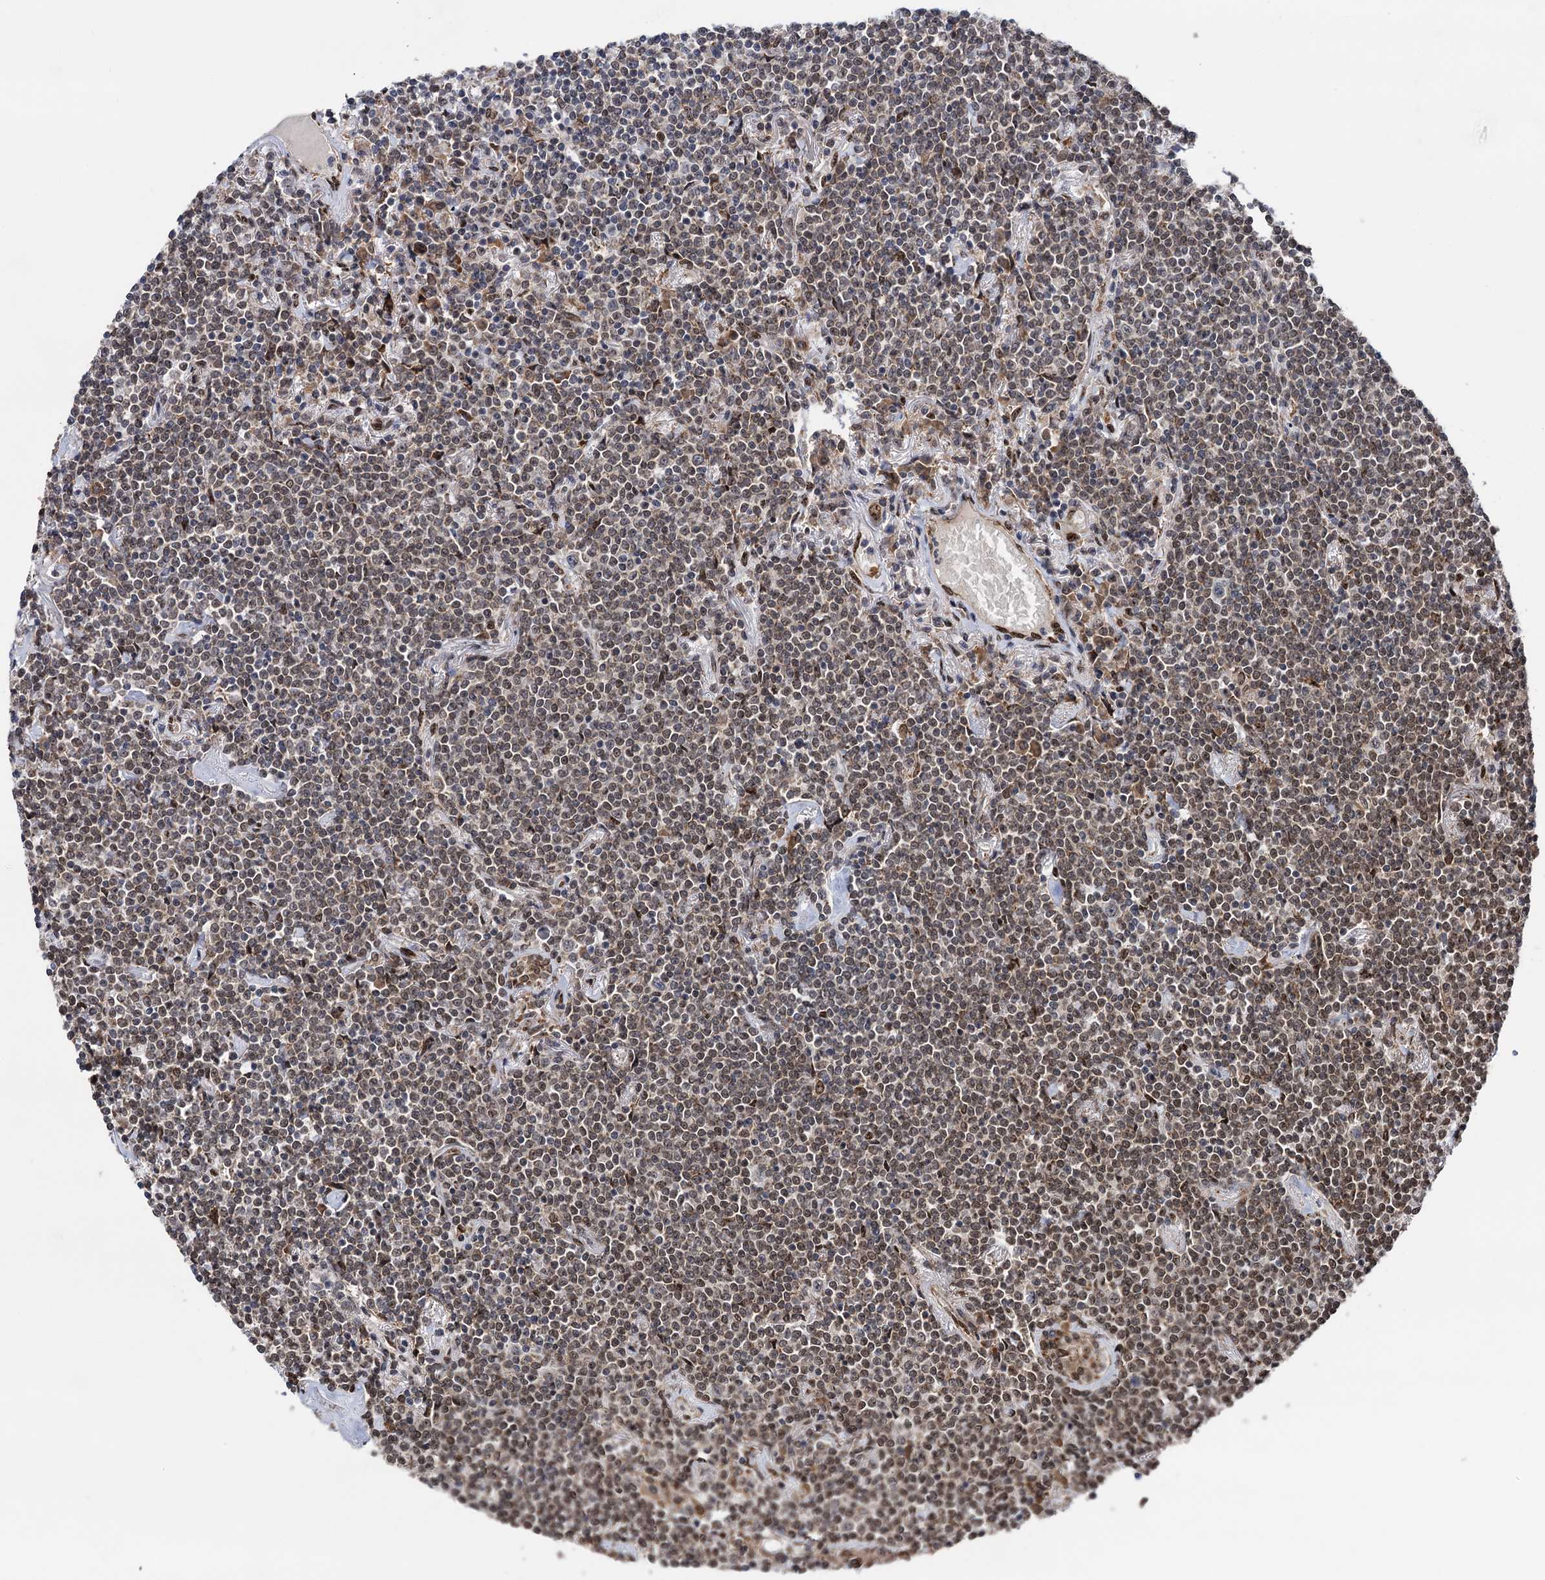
{"staining": {"intensity": "weak", "quantity": "25%-75%", "location": "nuclear"}, "tissue": "lymphoma", "cell_type": "Tumor cells", "image_type": "cancer", "snomed": [{"axis": "morphology", "description": "Malignant lymphoma, non-Hodgkin's type, Low grade"}, {"axis": "topography", "description": "Lung"}], "caption": "Low-grade malignant lymphoma, non-Hodgkin's type stained for a protein (brown) exhibits weak nuclear positive expression in approximately 25%-75% of tumor cells.", "gene": "MESD", "patient": {"sex": "female", "age": 71}}